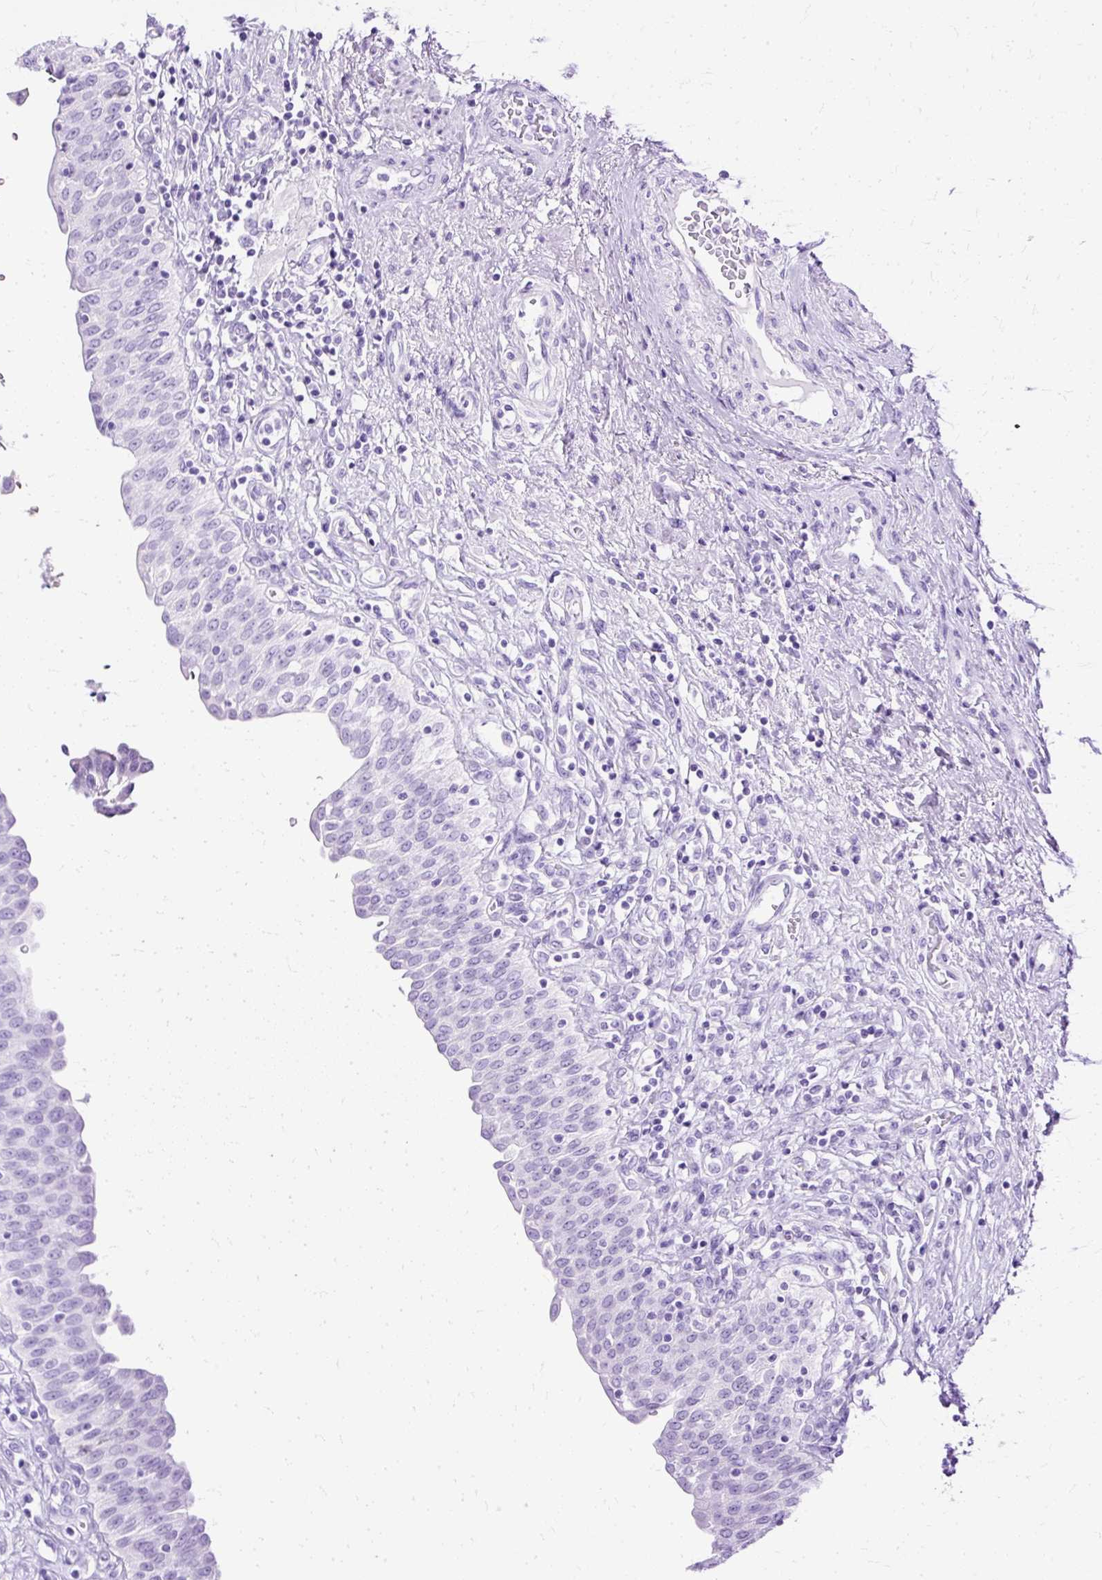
{"staining": {"intensity": "negative", "quantity": "none", "location": "none"}, "tissue": "urinary bladder", "cell_type": "Urothelial cells", "image_type": "normal", "snomed": [{"axis": "morphology", "description": "Normal tissue, NOS"}, {"axis": "topography", "description": "Urinary bladder"}], "caption": "The histopathology image shows no staining of urothelial cells in benign urinary bladder. (DAB (3,3'-diaminobenzidine) IHC with hematoxylin counter stain).", "gene": "SLC8A2", "patient": {"sex": "male", "age": 71}}